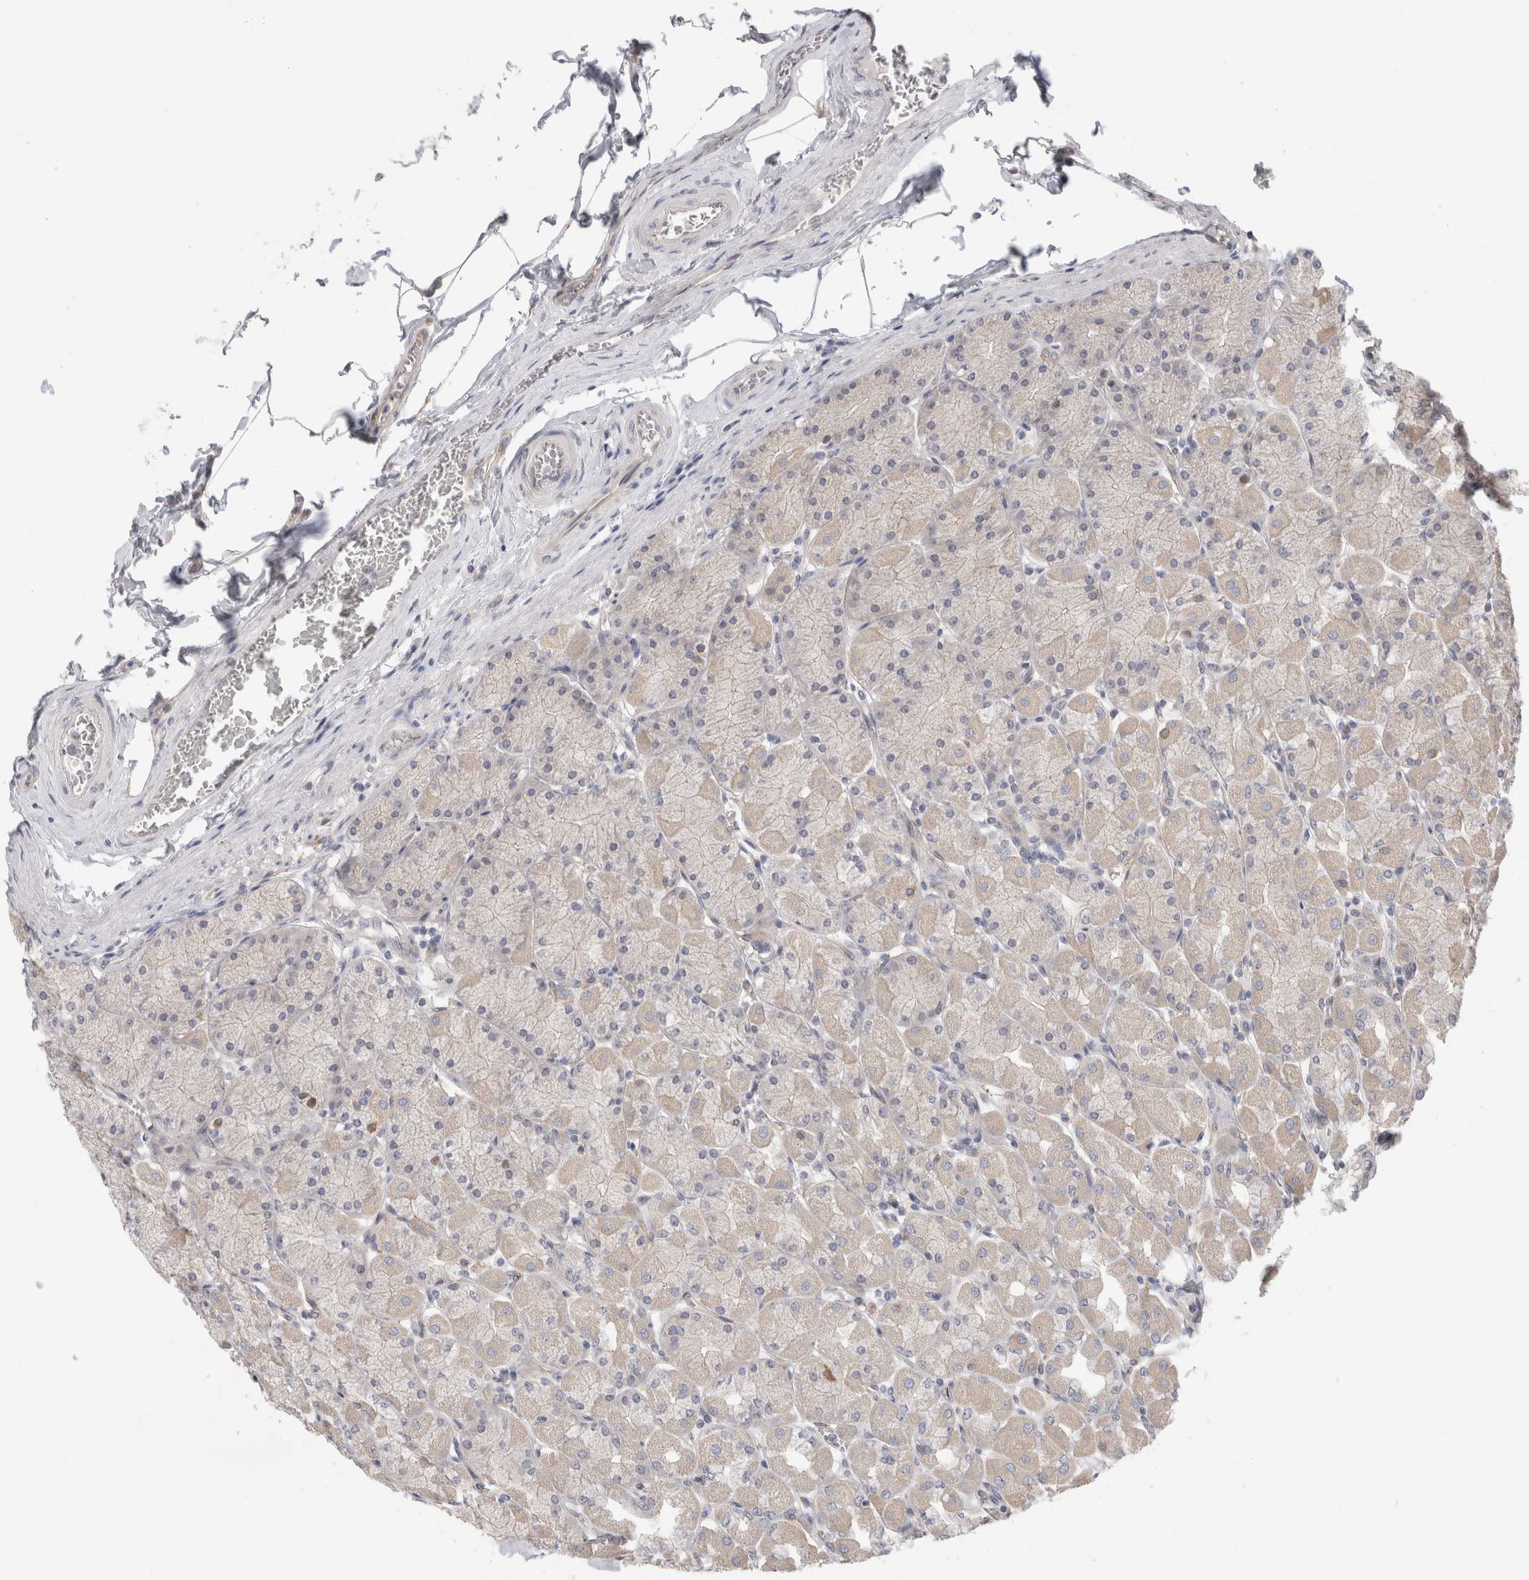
{"staining": {"intensity": "weak", "quantity": "25%-75%", "location": "cytoplasmic/membranous,nuclear"}, "tissue": "stomach", "cell_type": "Glandular cells", "image_type": "normal", "snomed": [{"axis": "morphology", "description": "Normal tissue, NOS"}, {"axis": "topography", "description": "Stomach, upper"}], "caption": "Protein analysis of normal stomach shows weak cytoplasmic/membranous,nuclear expression in approximately 25%-75% of glandular cells. The staining is performed using DAB (3,3'-diaminobenzidine) brown chromogen to label protein expression. The nuclei are counter-stained blue using hematoxylin.", "gene": "SYTL5", "patient": {"sex": "female", "age": 56}}